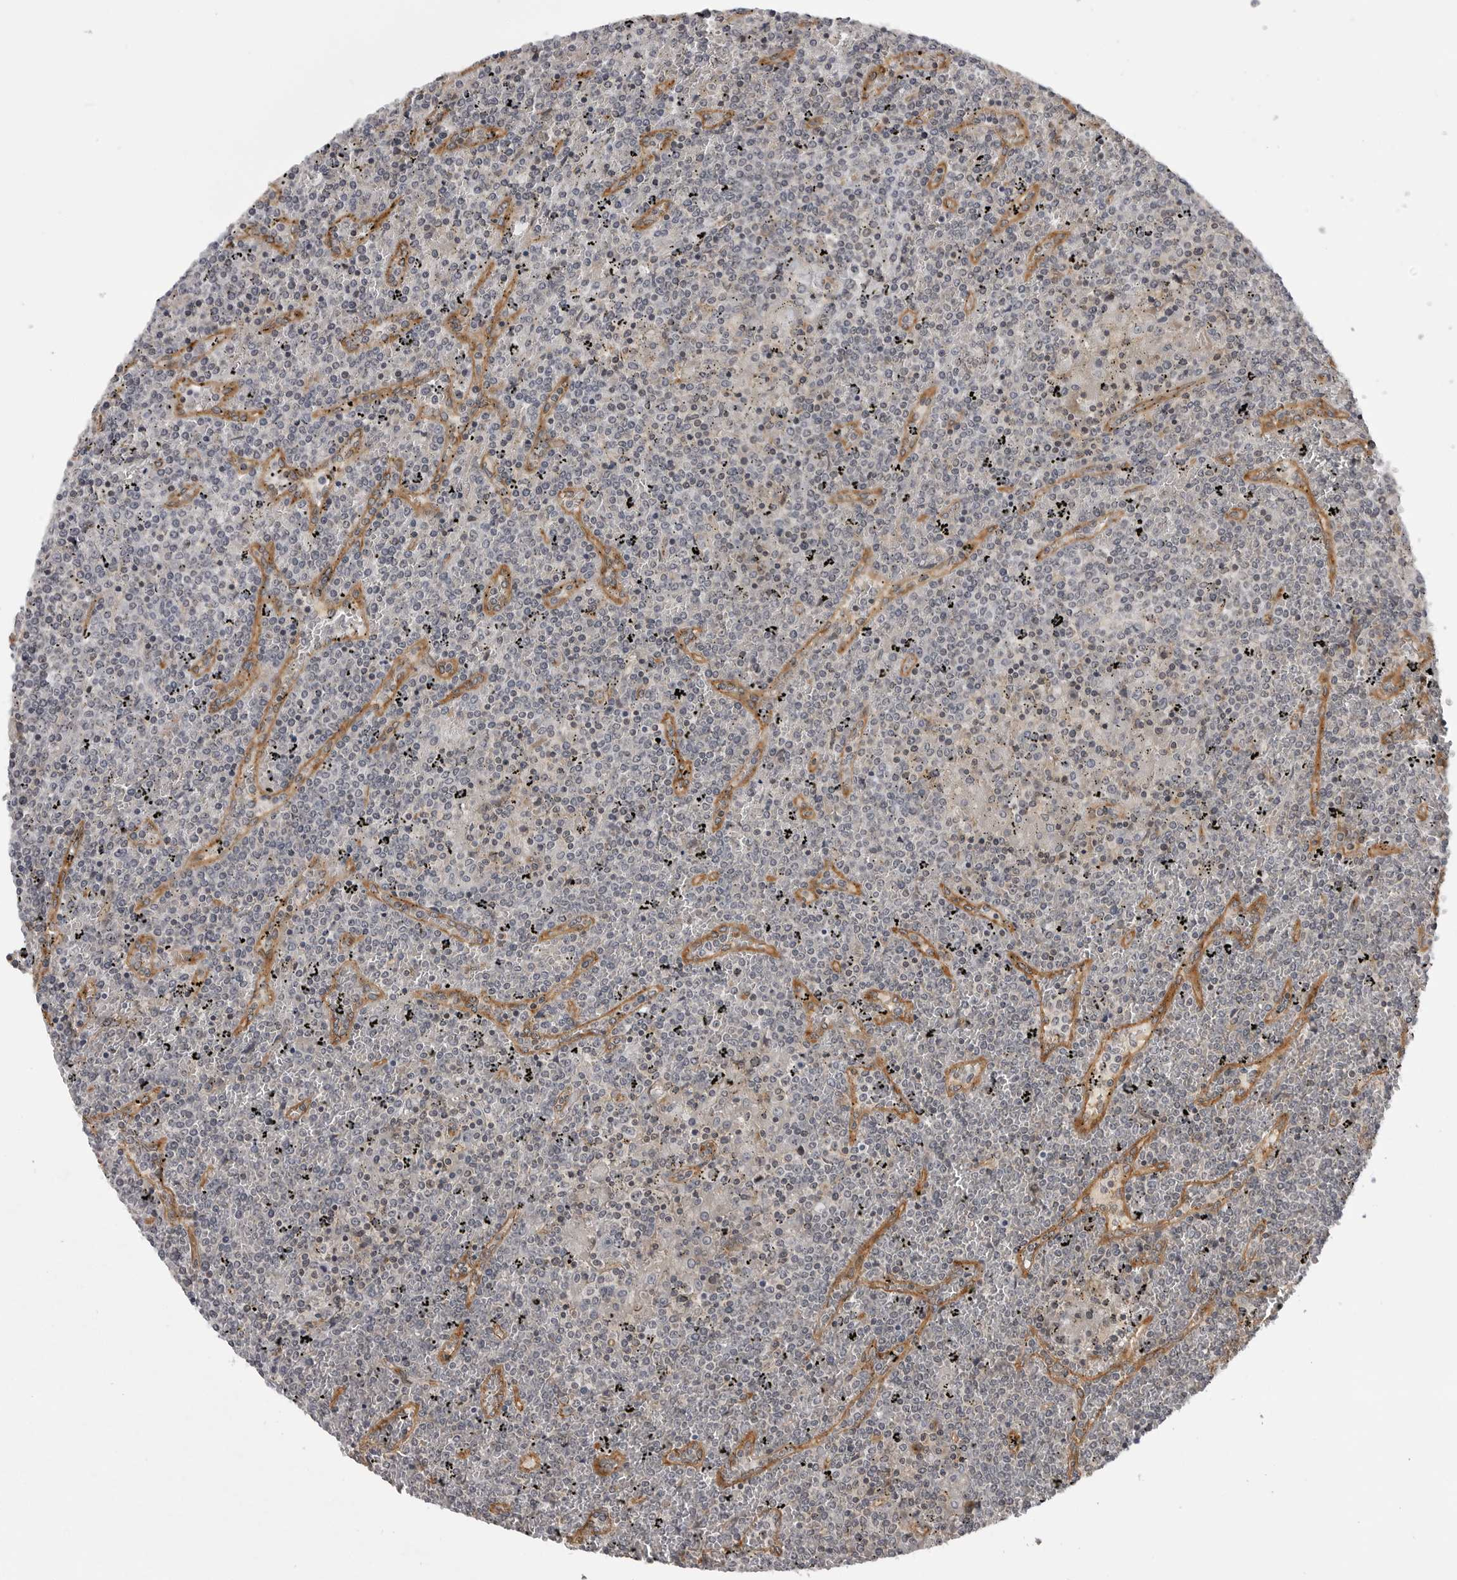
{"staining": {"intensity": "negative", "quantity": "none", "location": "none"}, "tissue": "lymphoma", "cell_type": "Tumor cells", "image_type": "cancer", "snomed": [{"axis": "morphology", "description": "Malignant lymphoma, non-Hodgkin's type, Low grade"}, {"axis": "topography", "description": "Spleen"}], "caption": "A histopathology image of malignant lymphoma, non-Hodgkin's type (low-grade) stained for a protein reveals no brown staining in tumor cells.", "gene": "LRRC45", "patient": {"sex": "female", "age": 19}}